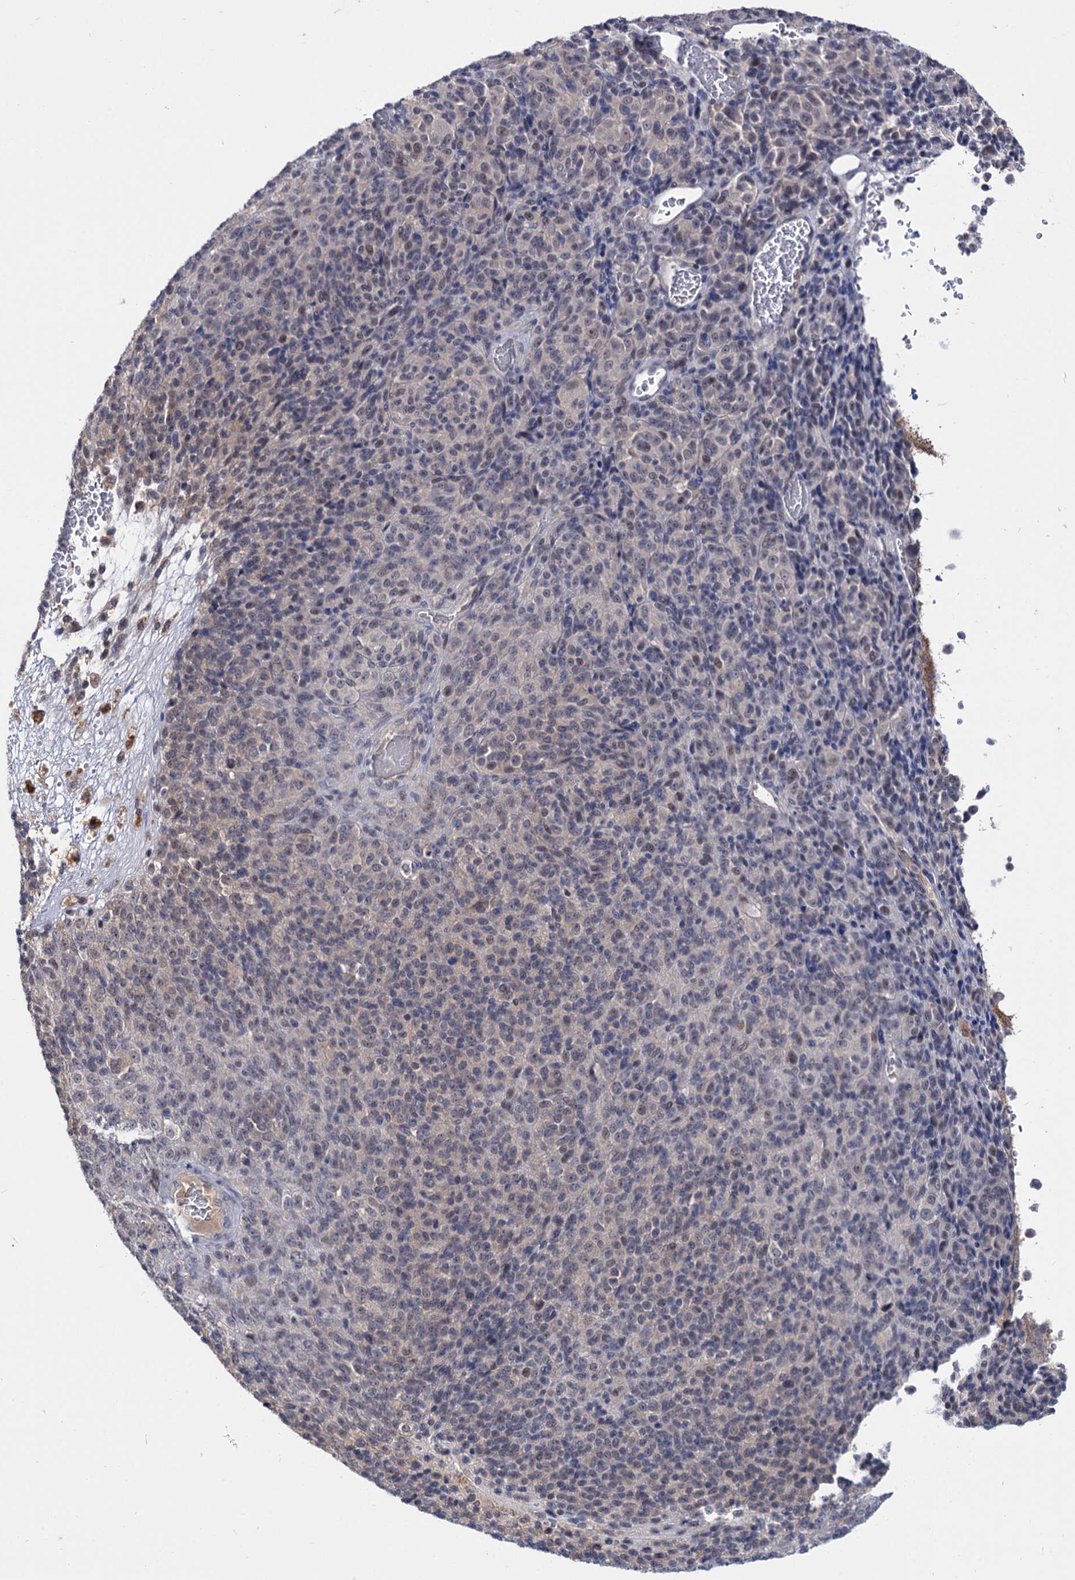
{"staining": {"intensity": "negative", "quantity": "none", "location": "none"}, "tissue": "melanoma", "cell_type": "Tumor cells", "image_type": "cancer", "snomed": [{"axis": "morphology", "description": "Malignant melanoma, Metastatic site"}, {"axis": "topography", "description": "Brain"}], "caption": "There is no significant positivity in tumor cells of malignant melanoma (metastatic site).", "gene": "NEK10", "patient": {"sex": "female", "age": 56}}